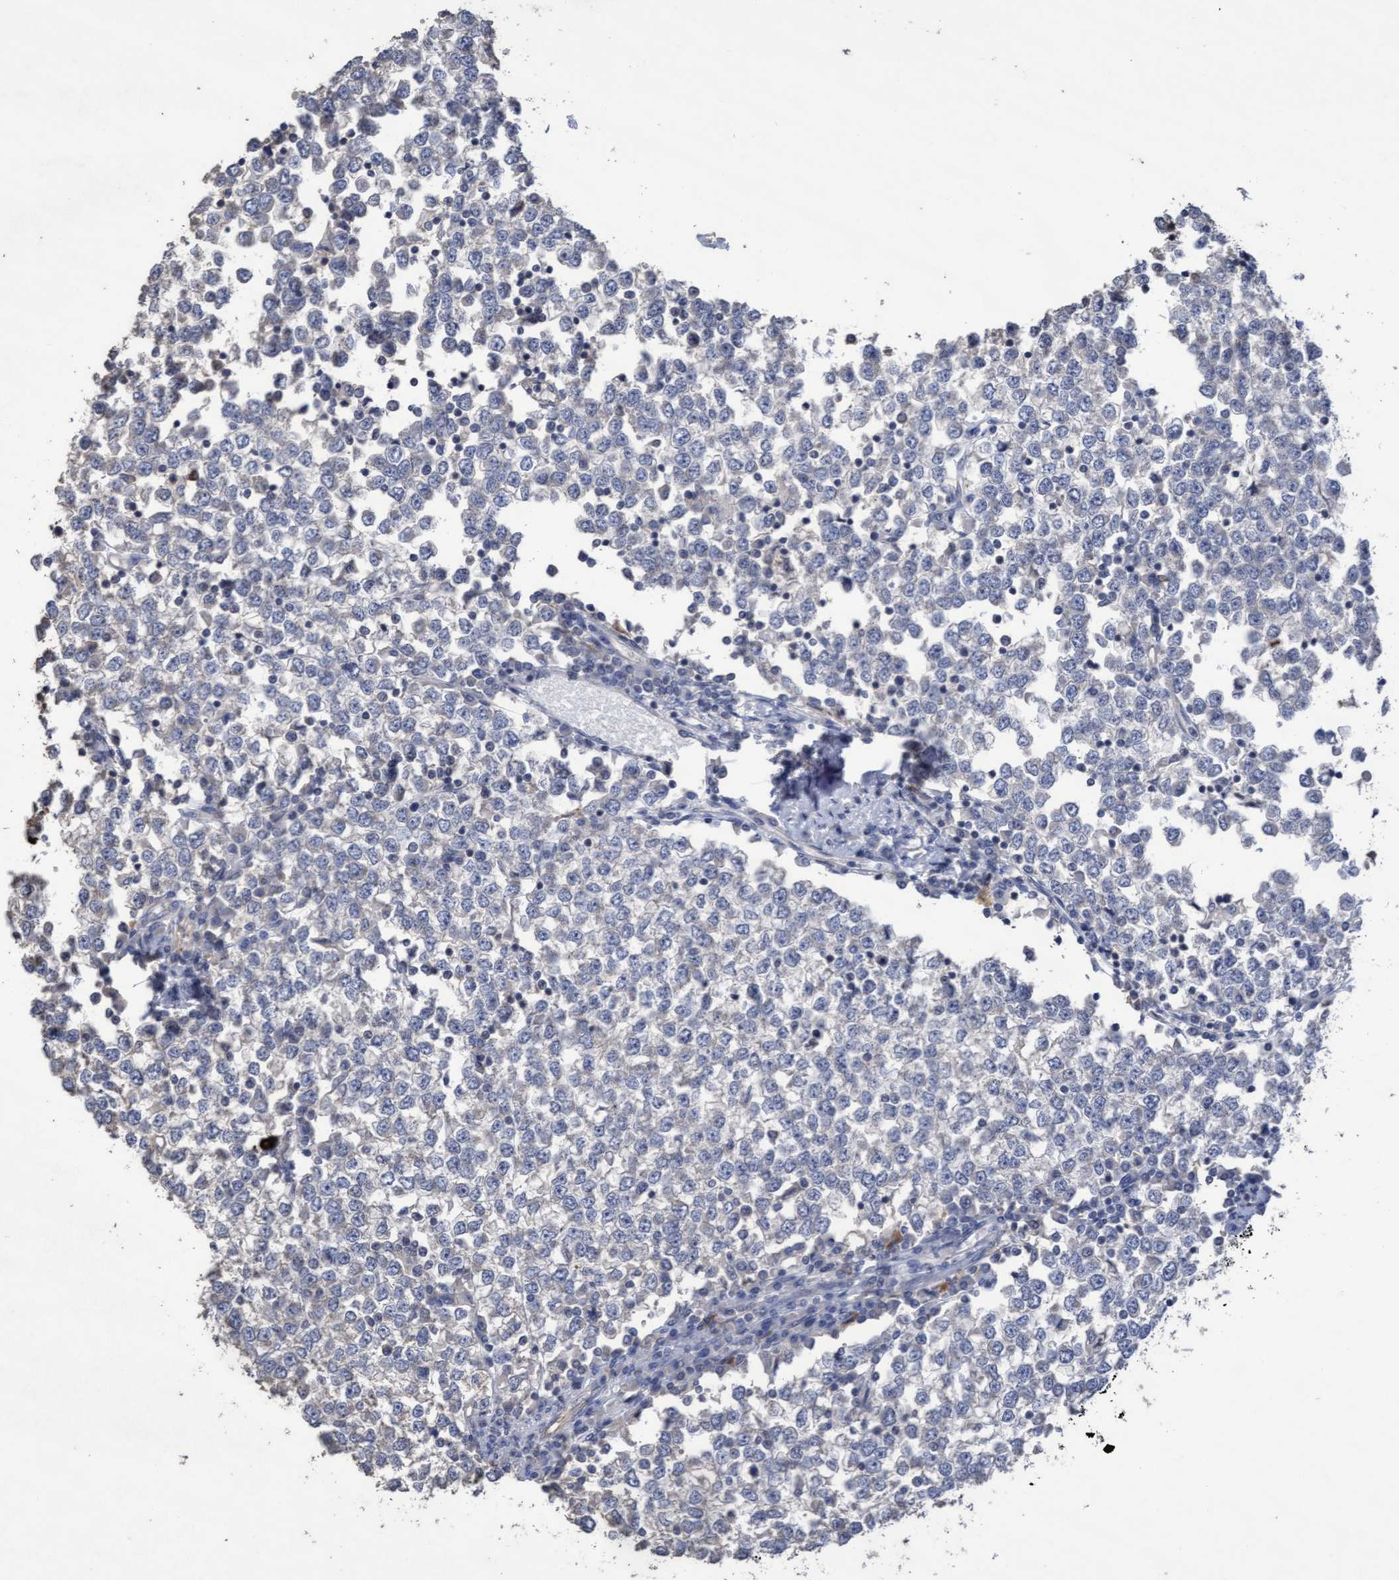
{"staining": {"intensity": "negative", "quantity": "none", "location": "none"}, "tissue": "testis cancer", "cell_type": "Tumor cells", "image_type": "cancer", "snomed": [{"axis": "morphology", "description": "Seminoma, NOS"}, {"axis": "topography", "description": "Testis"}], "caption": "Image shows no significant protein expression in tumor cells of testis cancer (seminoma).", "gene": "KRT24", "patient": {"sex": "male", "age": 65}}